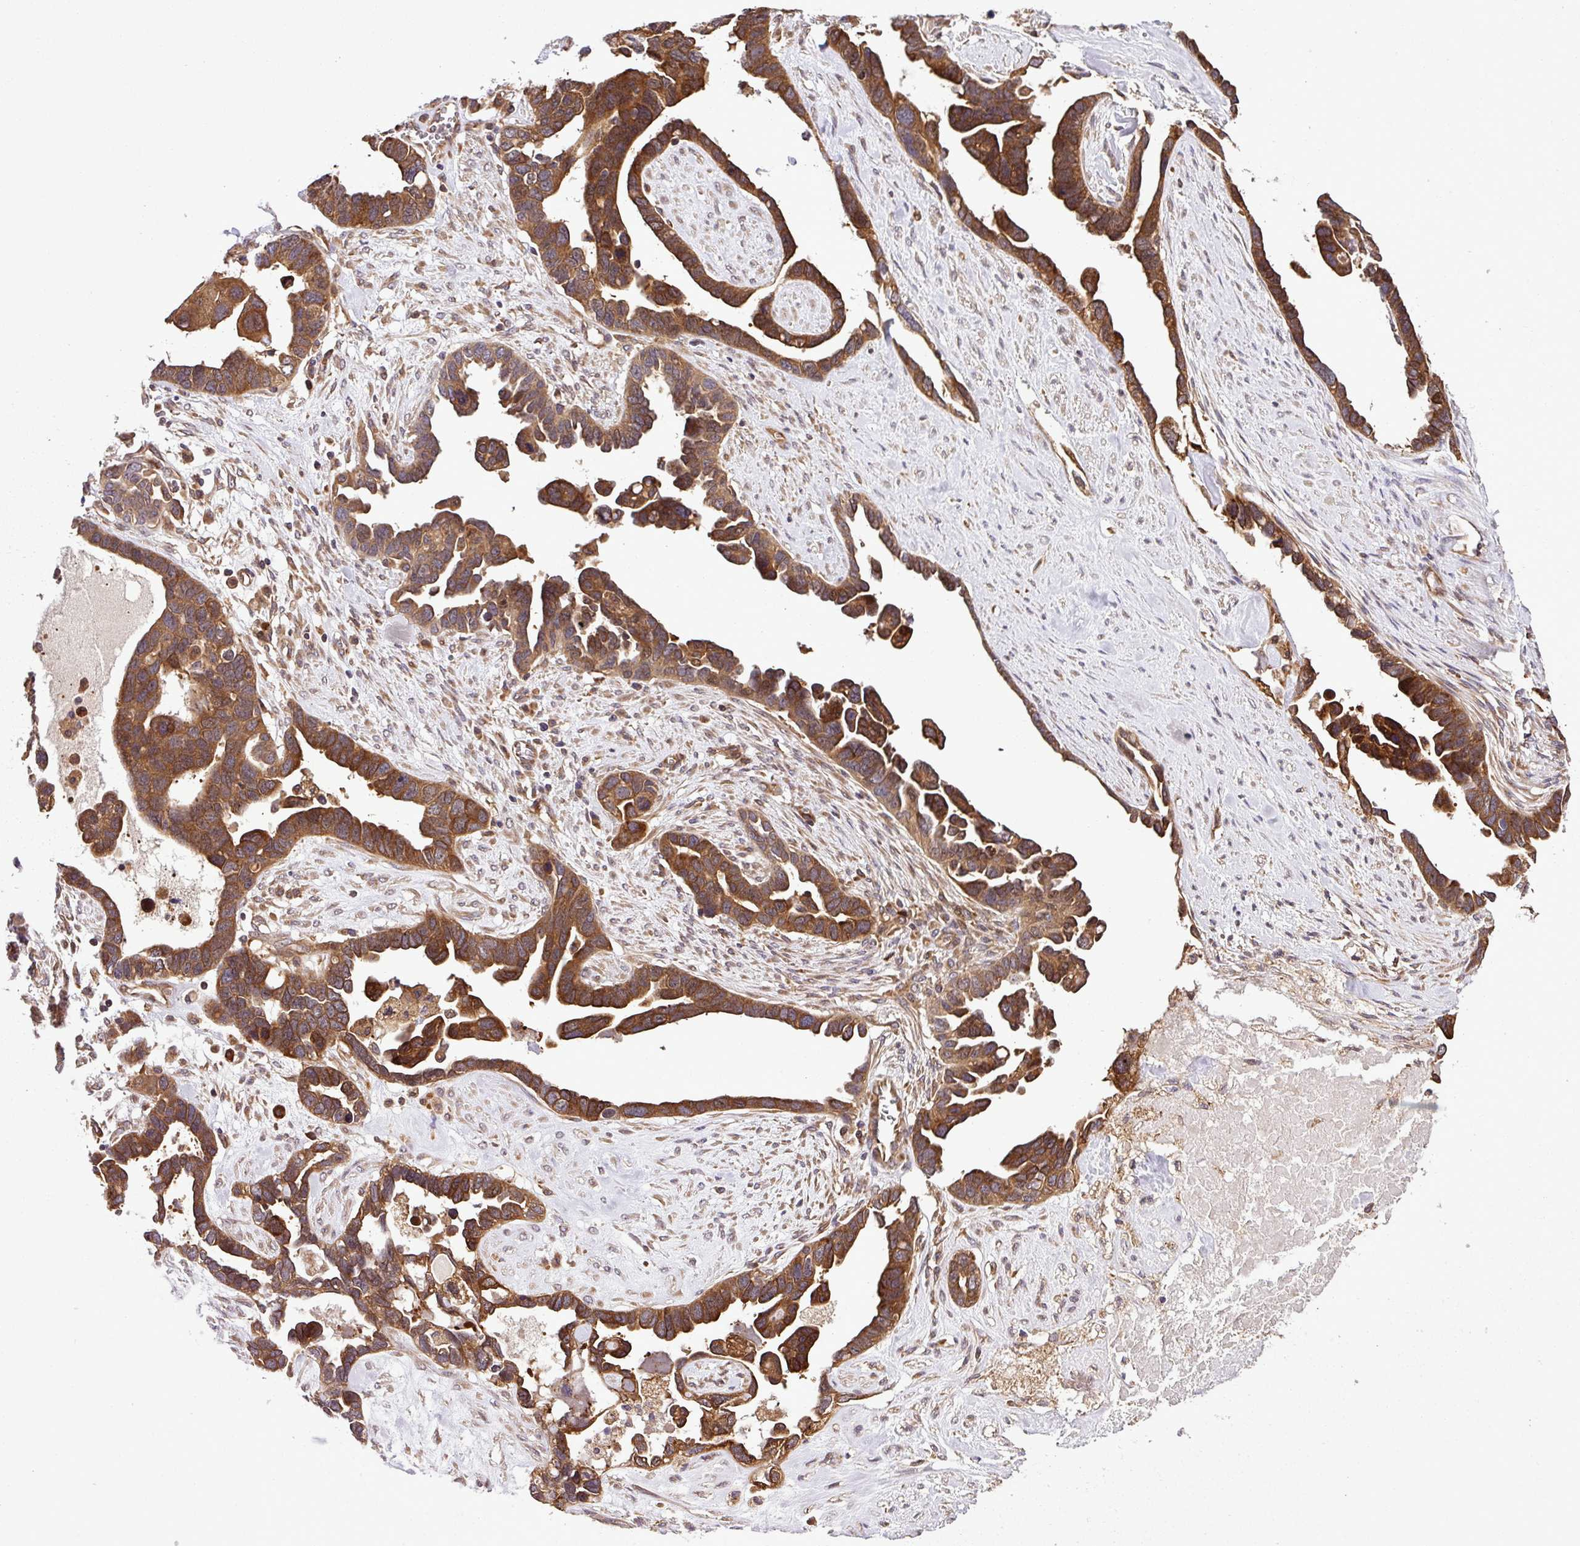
{"staining": {"intensity": "moderate", "quantity": ">75%", "location": "cytoplasmic/membranous"}, "tissue": "ovarian cancer", "cell_type": "Tumor cells", "image_type": "cancer", "snomed": [{"axis": "morphology", "description": "Cystadenocarcinoma, serous, NOS"}, {"axis": "topography", "description": "Ovary"}], "caption": "Moderate cytoplasmic/membranous positivity is present in about >75% of tumor cells in ovarian cancer (serous cystadenocarcinoma). (IHC, brightfield microscopy, high magnification).", "gene": "DLGAP4", "patient": {"sex": "female", "age": 54}}